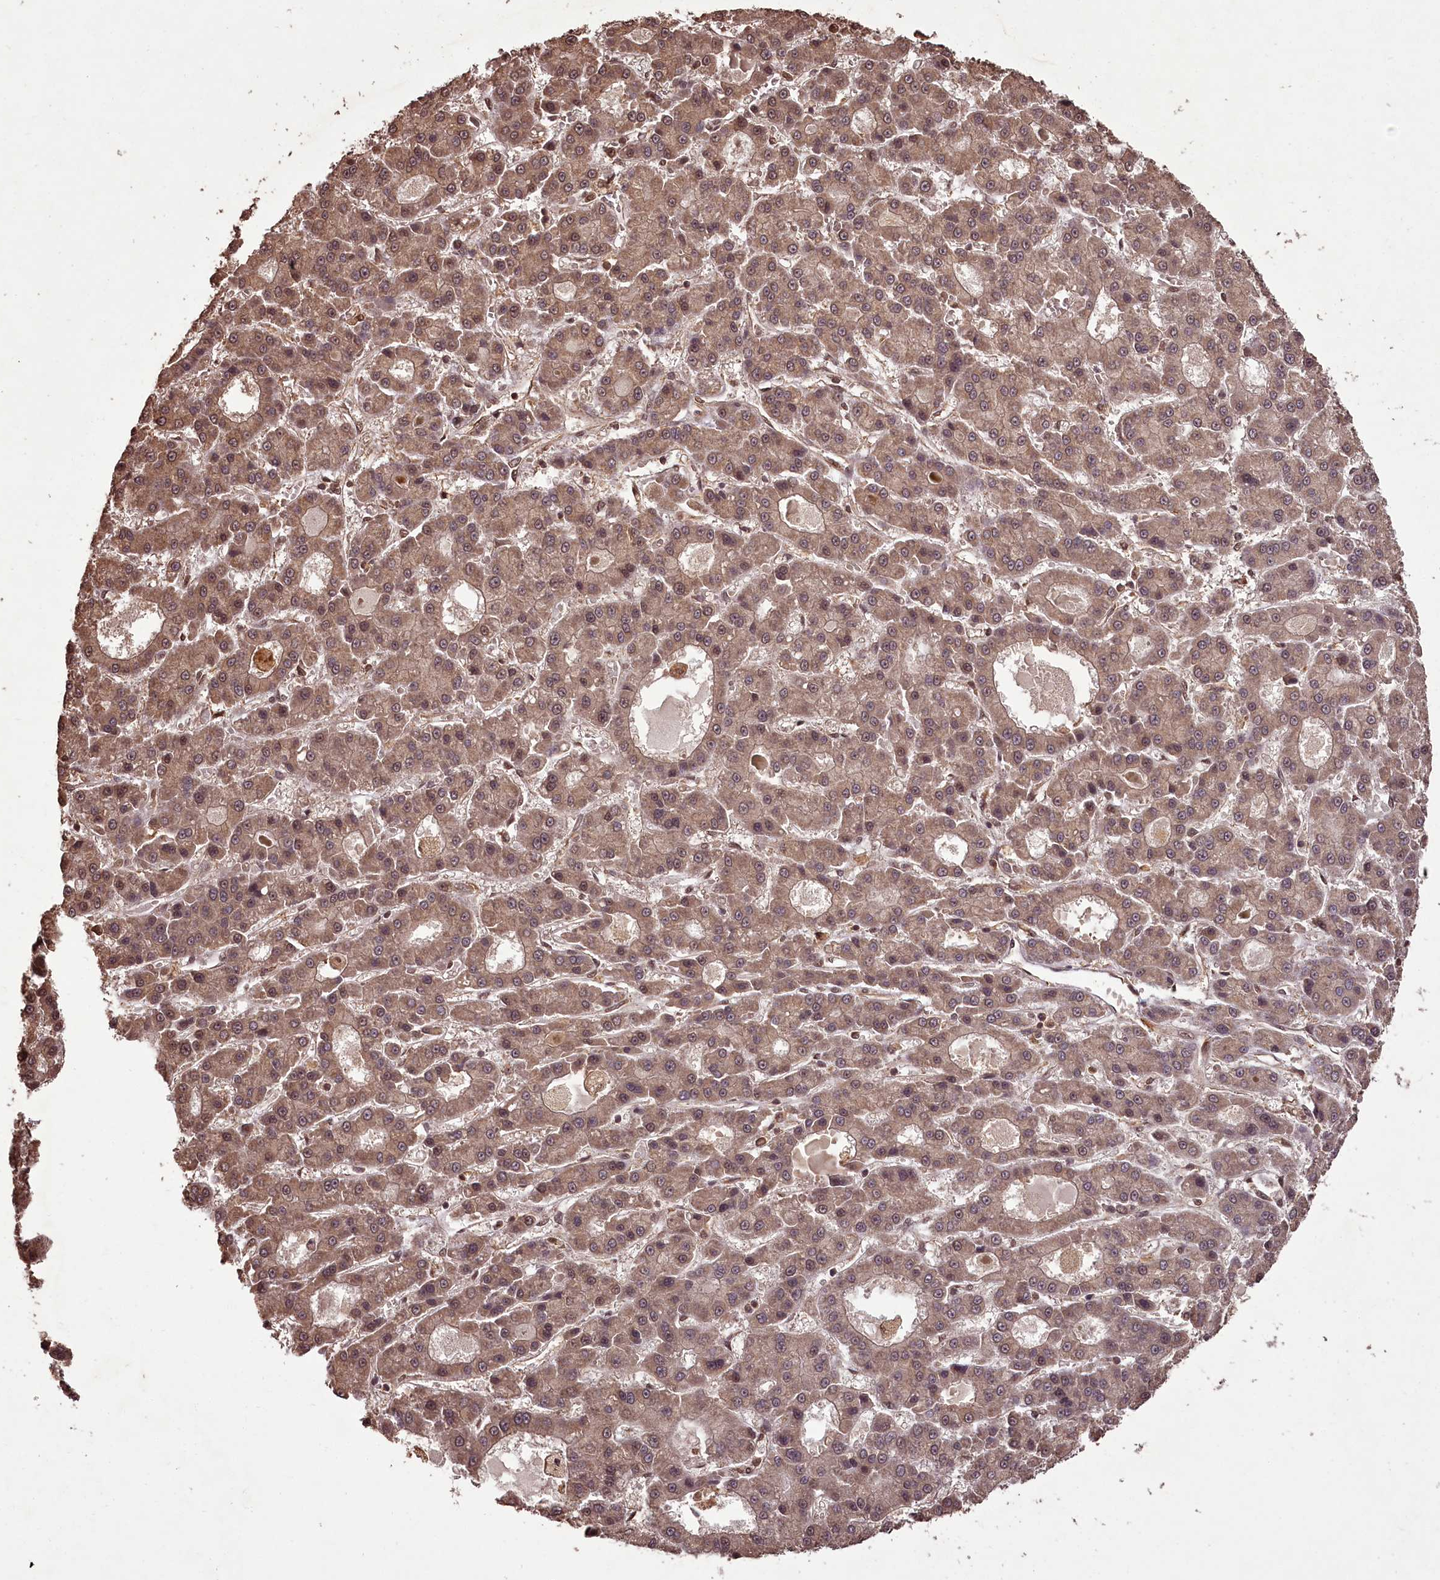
{"staining": {"intensity": "weak", "quantity": ">75%", "location": "cytoplasmic/membranous,nuclear"}, "tissue": "liver cancer", "cell_type": "Tumor cells", "image_type": "cancer", "snomed": [{"axis": "morphology", "description": "Carcinoma, Hepatocellular, NOS"}, {"axis": "topography", "description": "Liver"}], "caption": "Protein staining of hepatocellular carcinoma (liver) tissue demonstrates weak cytoplasmic/membranous and nuclear staining in about >75% of tumor cells. The staining was performed using DAB (3,3'-diaminobenzidine) to visualize the protein expression in brown, while the nuclei were stained in blue with hematoxylin (Magnification: 20x).", "gene": "NPRL2", "patient": {"sex": "male", "age": 70}}